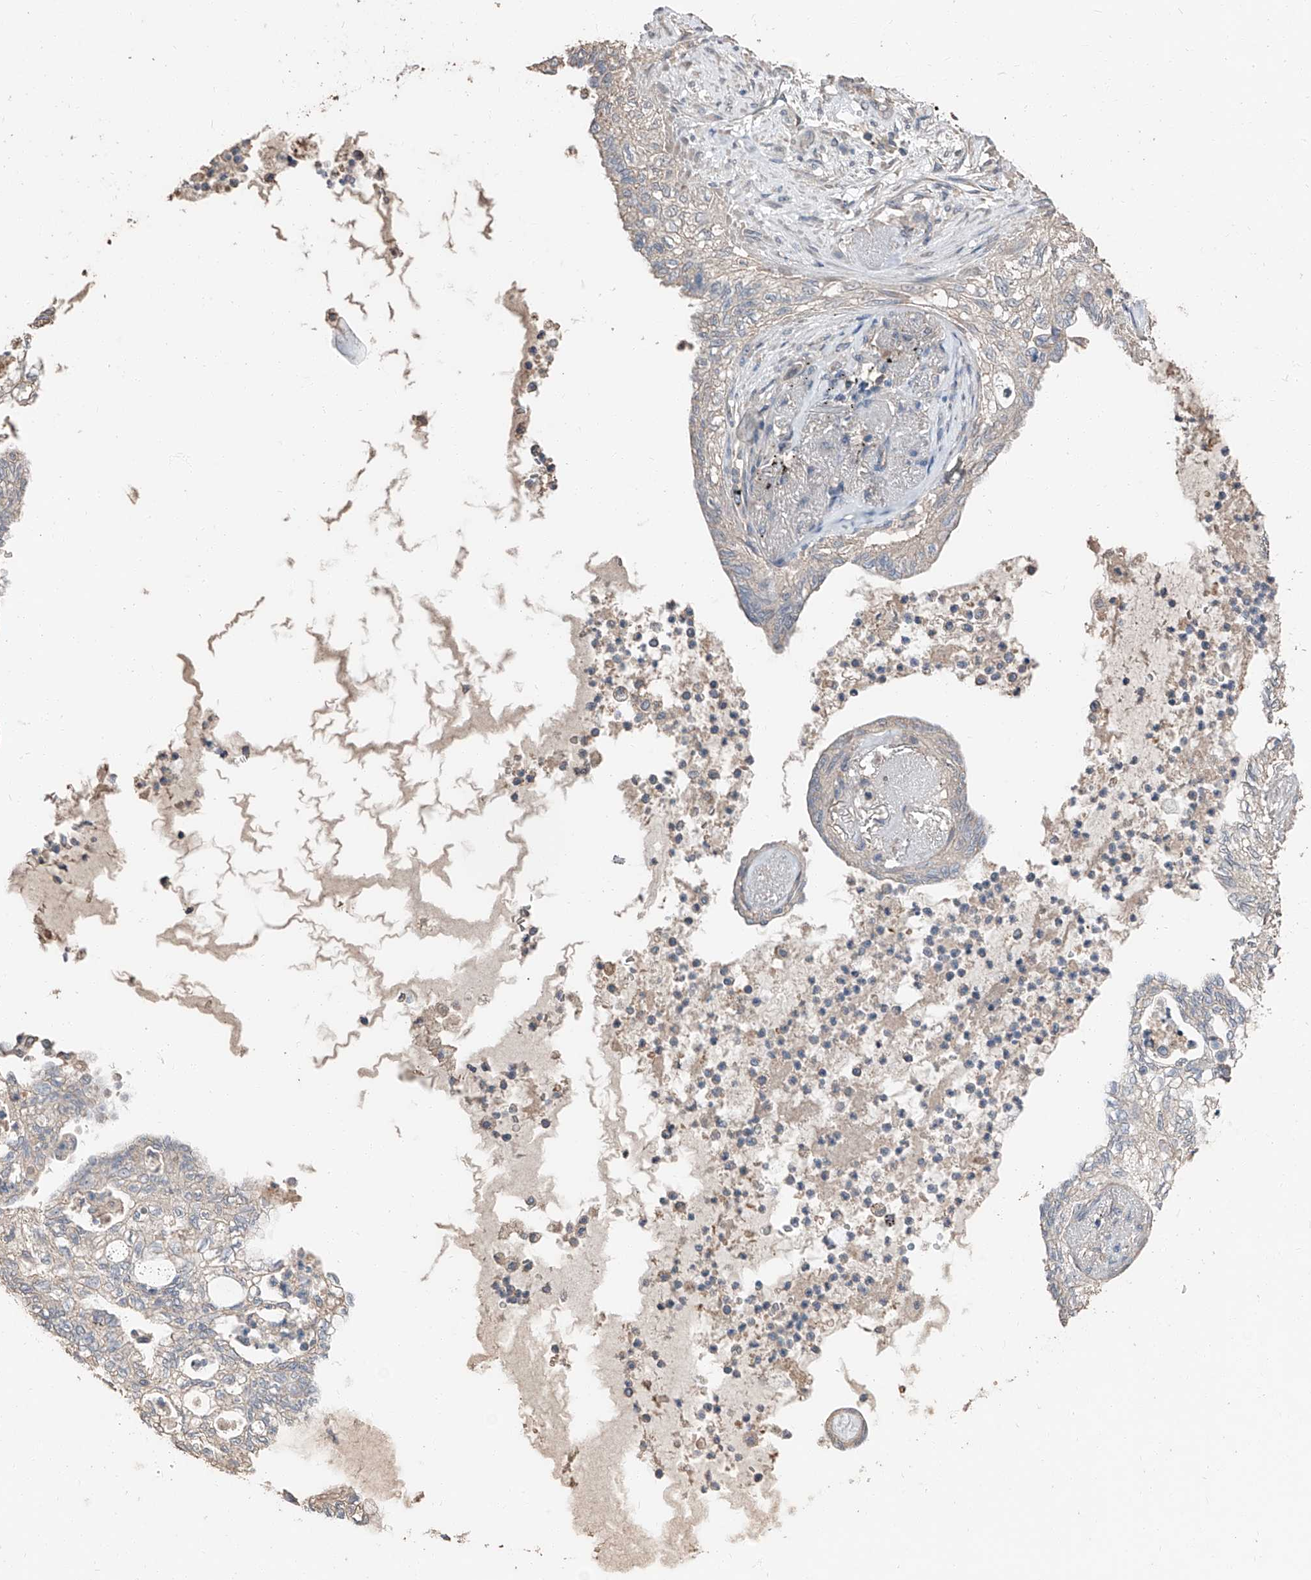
{"staining": {"intensity": "negative", "quantity": "none", "location": "none"}, "tissue": "lung cancer", "cell_type": "Tumor cells", "image_type": "cancer", "snomed": [{"axis": "morphology", "description": "Adenocarcinoma, NOS"}, {"axis": "topography", "description": "Lung"}], "caption": "Micrograph shows no protein expression in tumor cells of lung adenocarcinoma tissue.", "gene": "MAMLD1", "patient": {"sex": "female", "age": 70}}